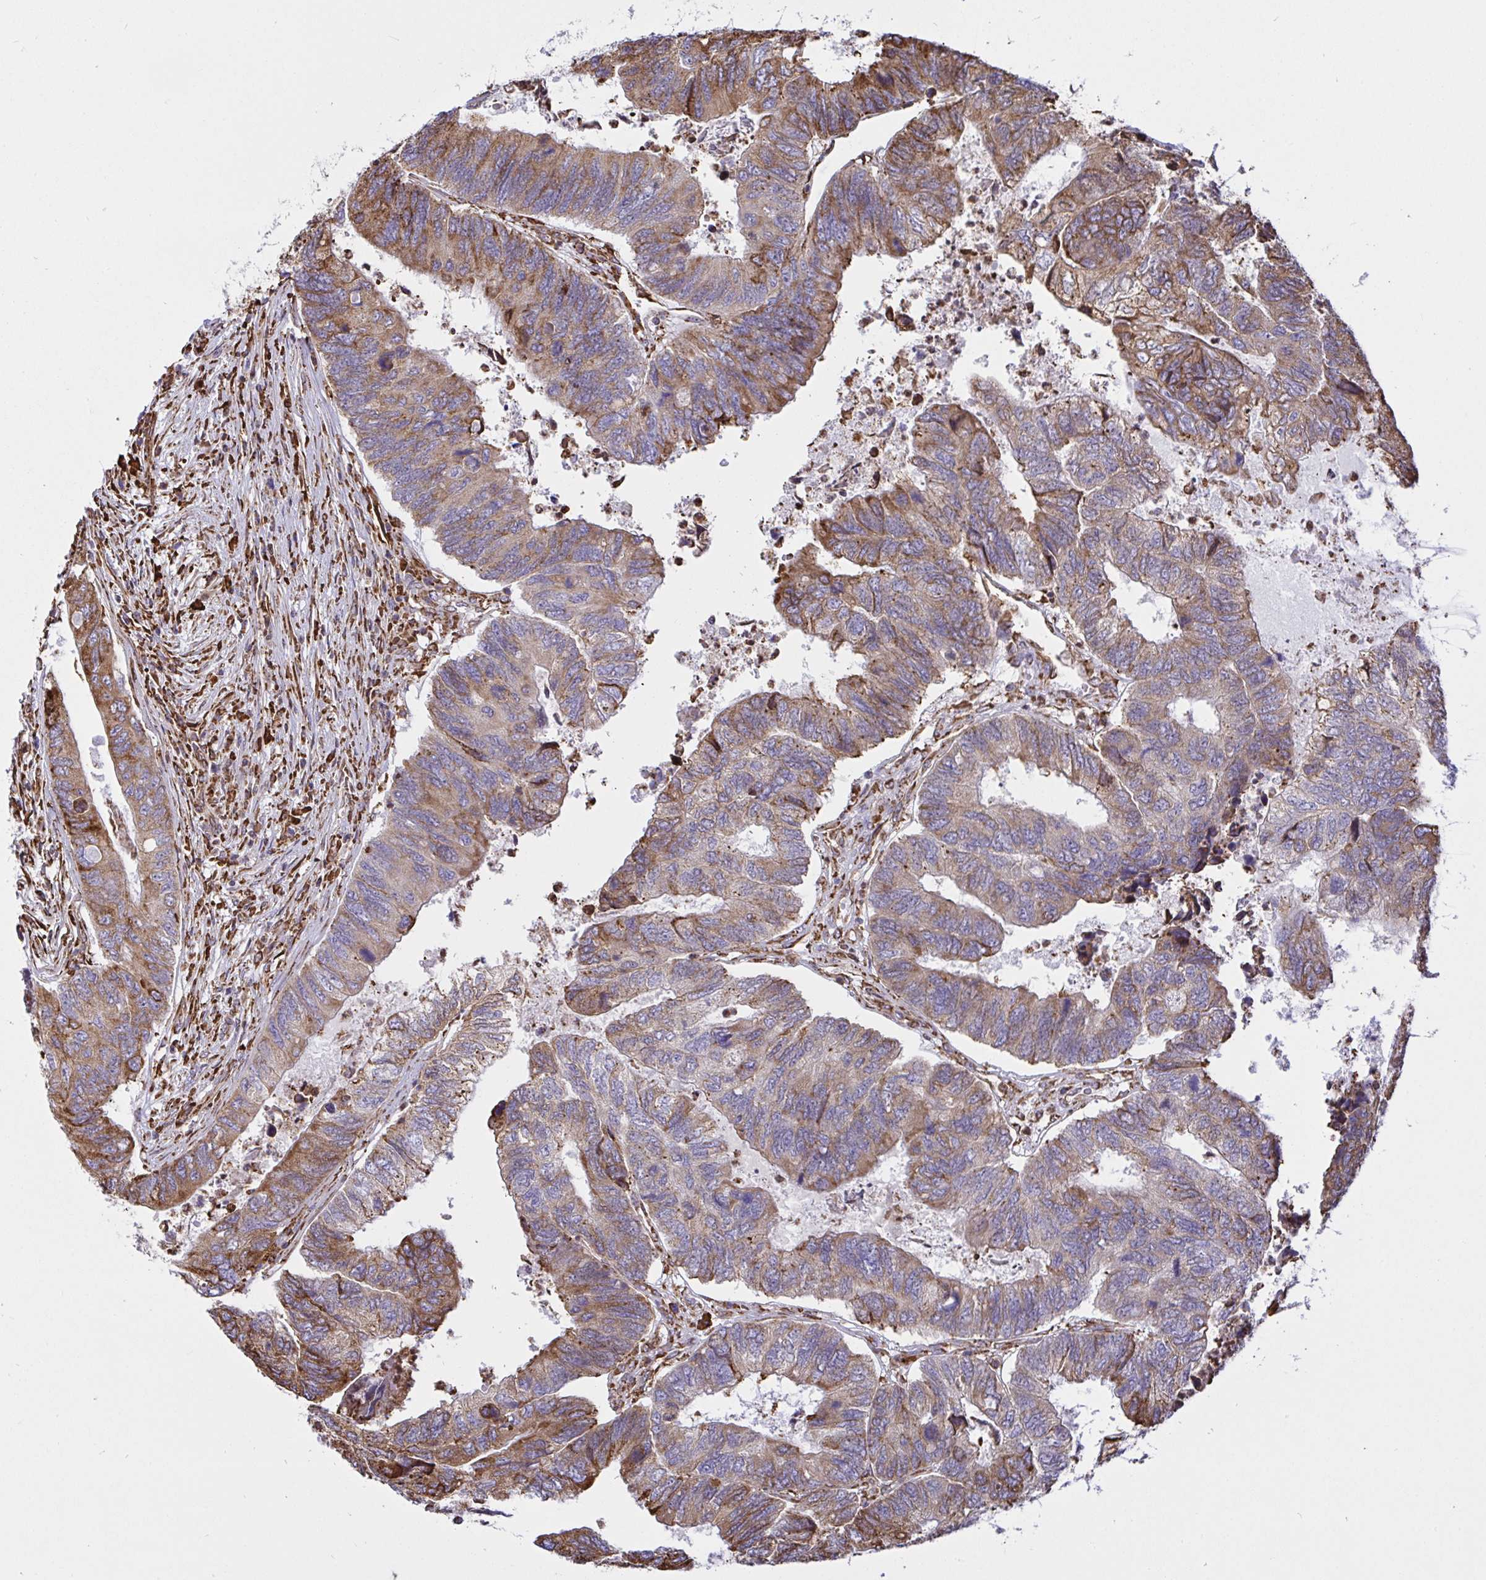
{"staining": {"intensity": "moderate", "quantity": ">75%", "location": "cytoplasmic/membranous"}, "tissue": "colorectal cancer", "cell_type": "Tumor cells", "image_type": "cancer", "snomed": [{"axis": "morphology", "description": "Adenocarcinoma, NOS"}, {"axis": "topography", "description": "Colon"}], "caption": "The image demonstrates a brown stain indicating the presence of a protein in the cytoplasmic/membranous of tumor cells in colorectal adenocarcinoma. The protein is shown in brown color, while the nuclei are stained blue.", "gene": "CLGN", "patient": {"sex": "female", "age": 67}}